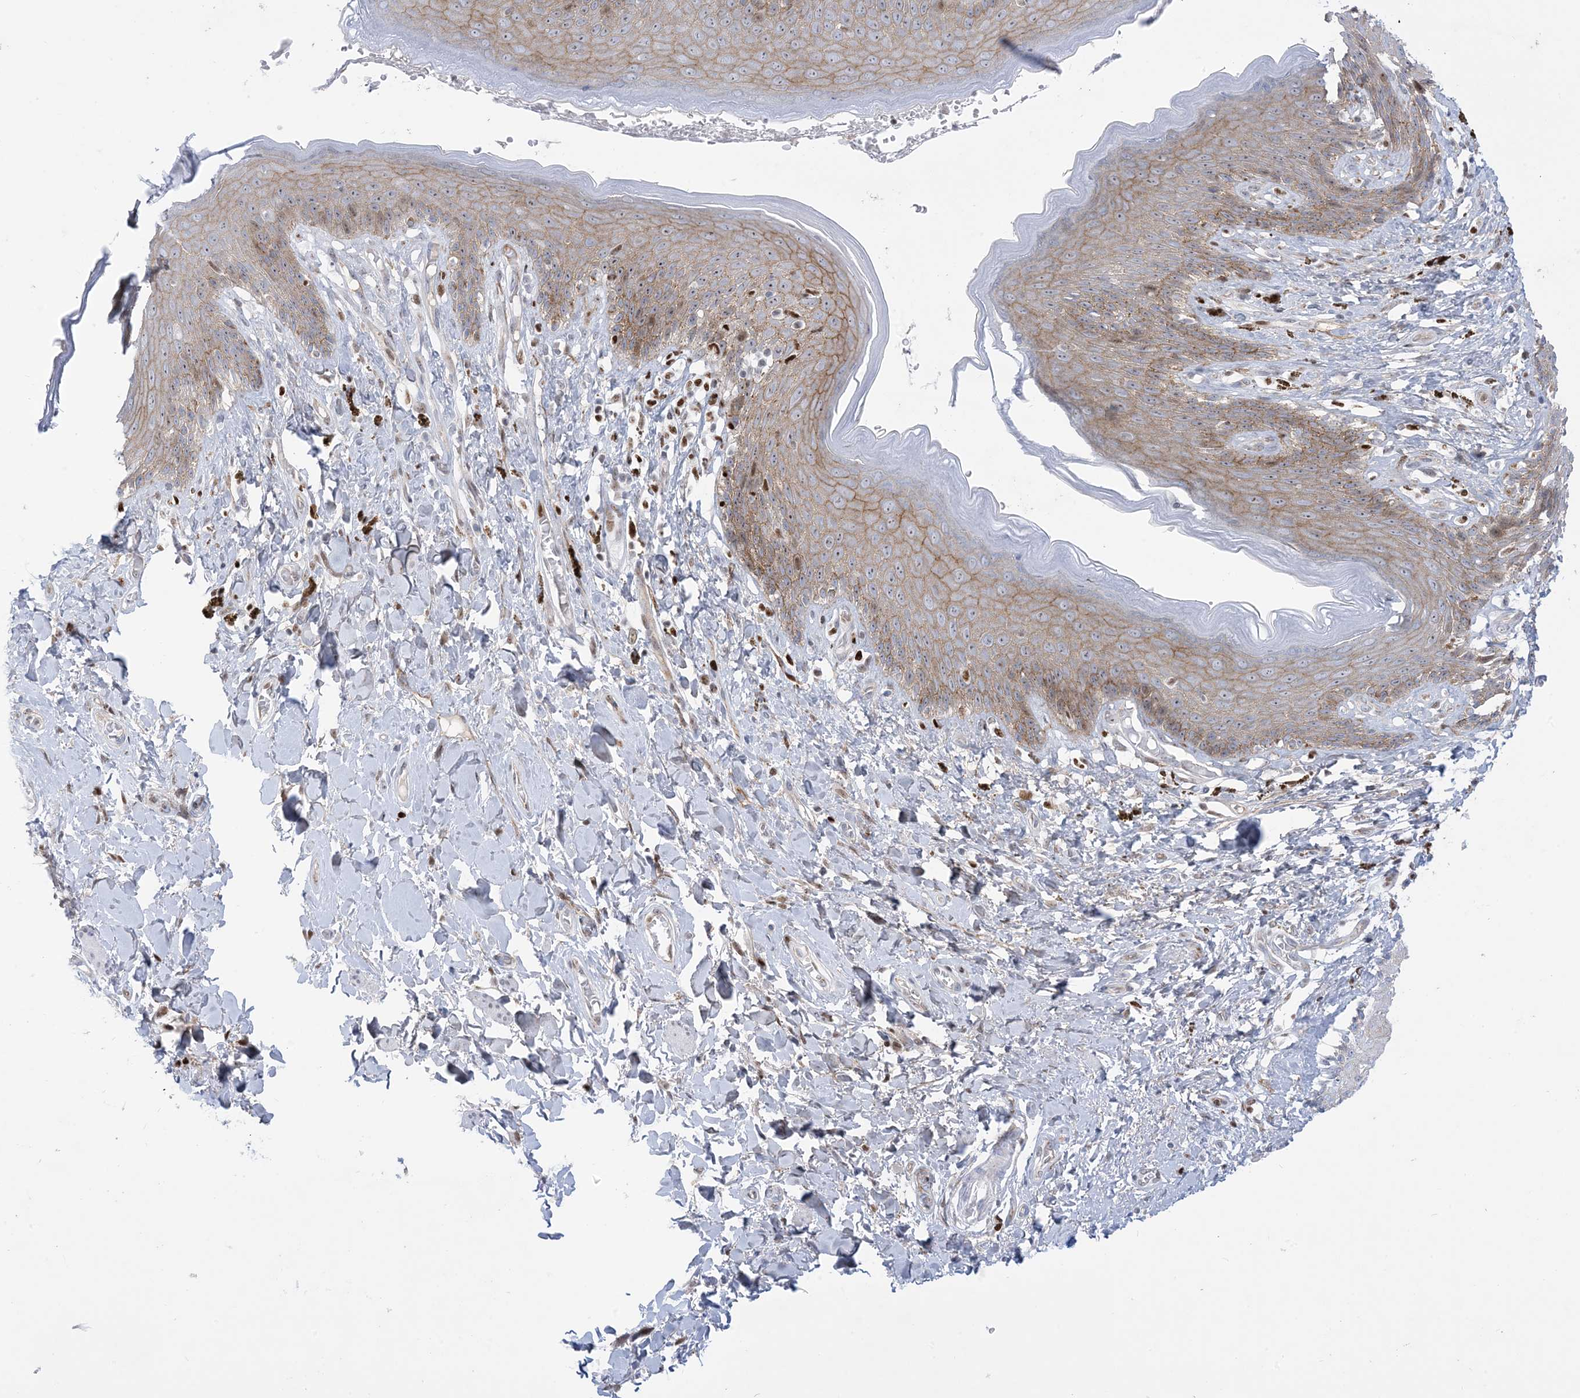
{"staining": {"intensity": "moderate", "quantity": ">75%", "location": "cytoplasmic/membranous,nuclear"}, "tissue": "skin", "cell_type": "Epidermal cells", "image_type": "normal", "snomed": [{"axis": "morphology", "description": "Normal tissue, NOS"}, {"axis": "topography", "description": "Anal"}], "caption": "Approximately >75% of epidermal cells in normal skin show moderate cytoplasmic/membranous,nuclear protein positivity as visualized by brown immunohistochemical staining.", "gene": "MARS2", "patient": {"sex": "female", "age": 78}}